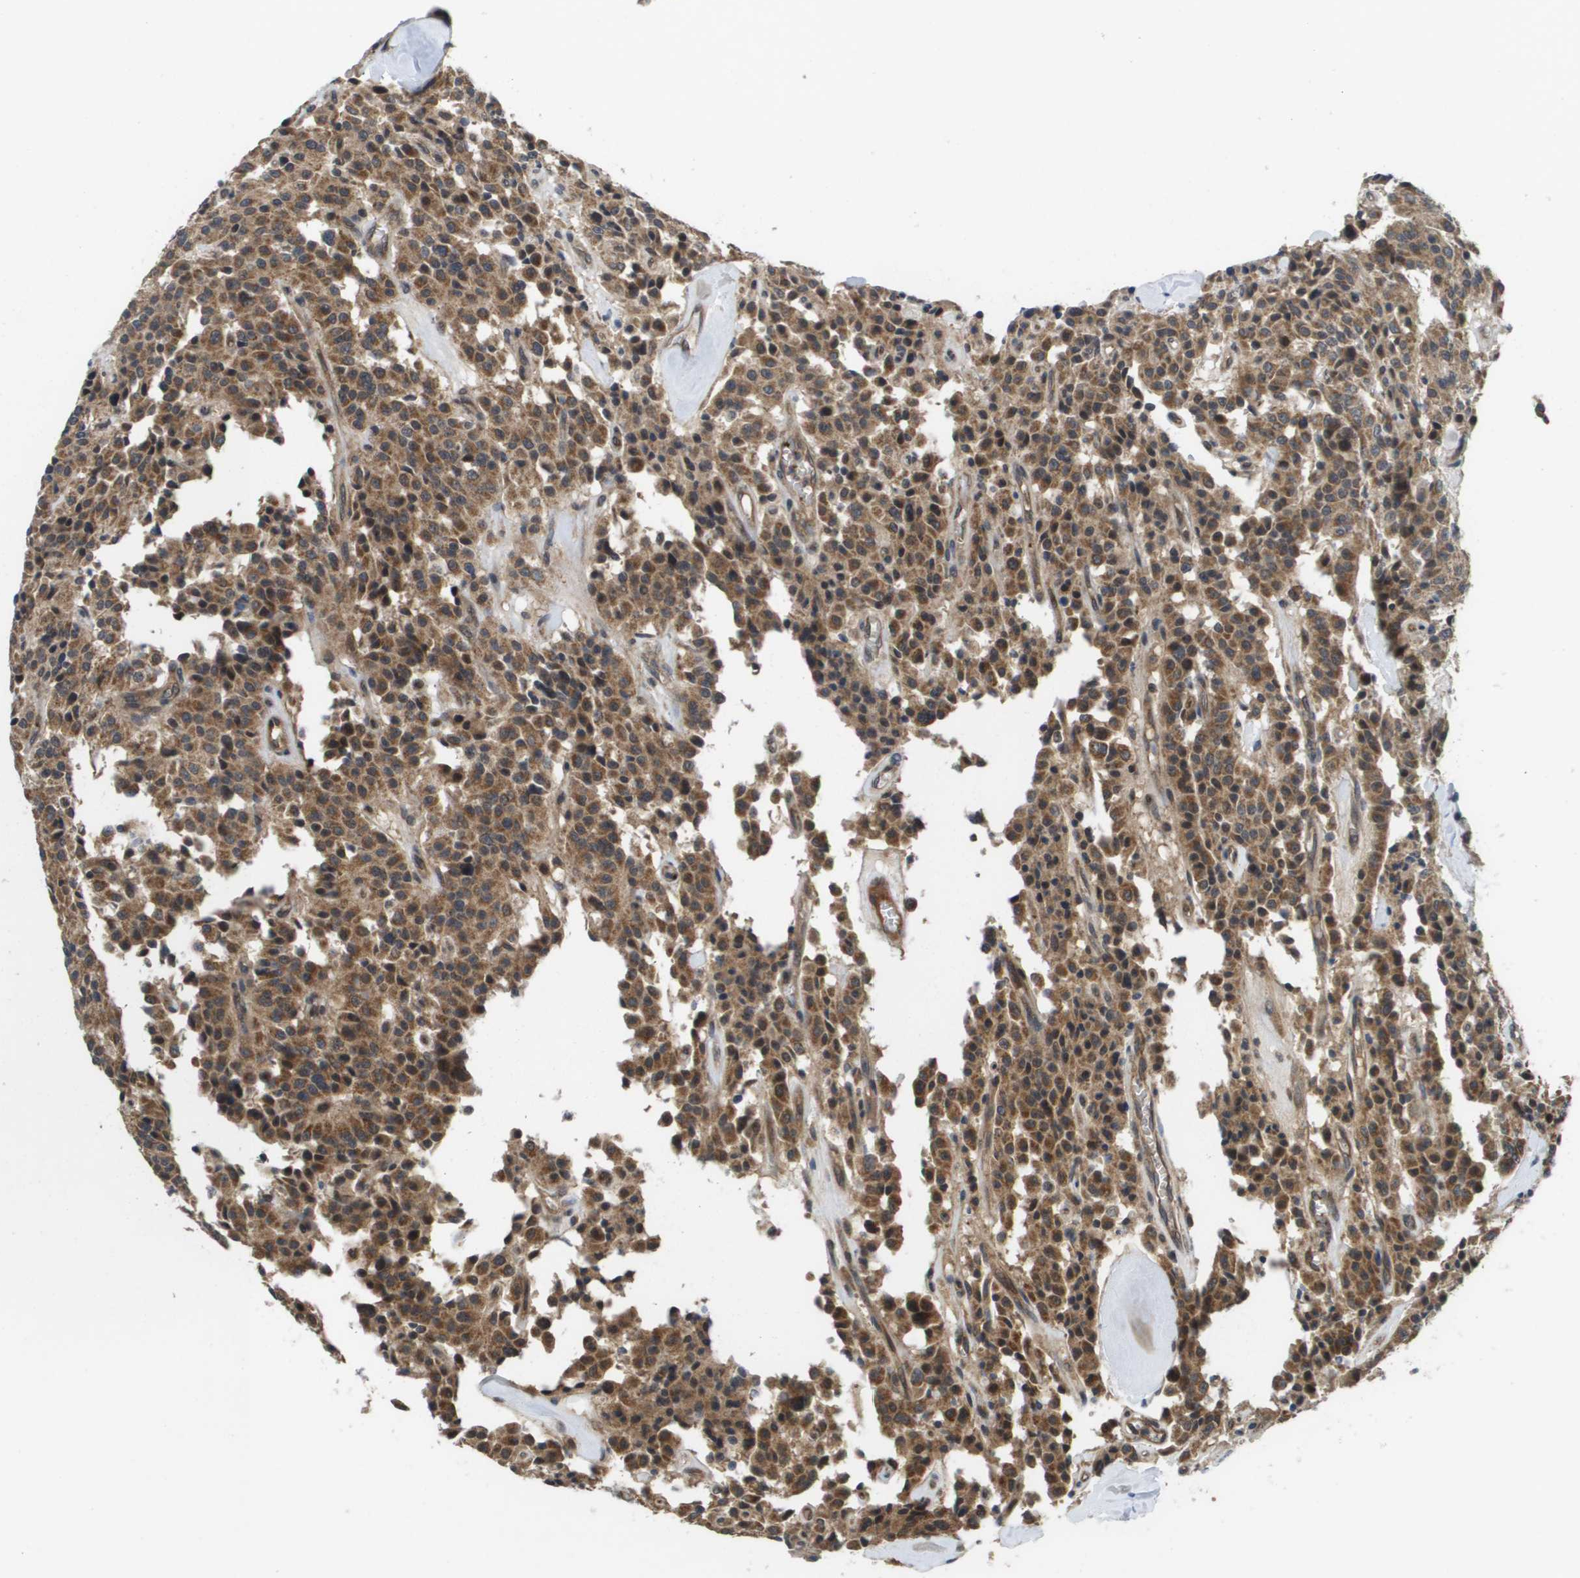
{"staining": {"intensity": "moderate", "quantity": ">75%", "location": "cytoplasmic/membranous"}, "tissue": "carcinoid", "cell_type": "Tumor cells", "image_type": "cancer", "snomed": [{"axis": "morphology", "description": "Carcinoid, malignant, NOS"}, {"axis": "topography", "description": "Lung"}], "caption": "Approximately >75% of tumor cells in malignant carcinoid show moderate cytoplasmic/membranous protein expression as visualized by brown immunohistochemical staining.", "gene": "RBM38", "patient": {"sex": "male", "age": 30}}